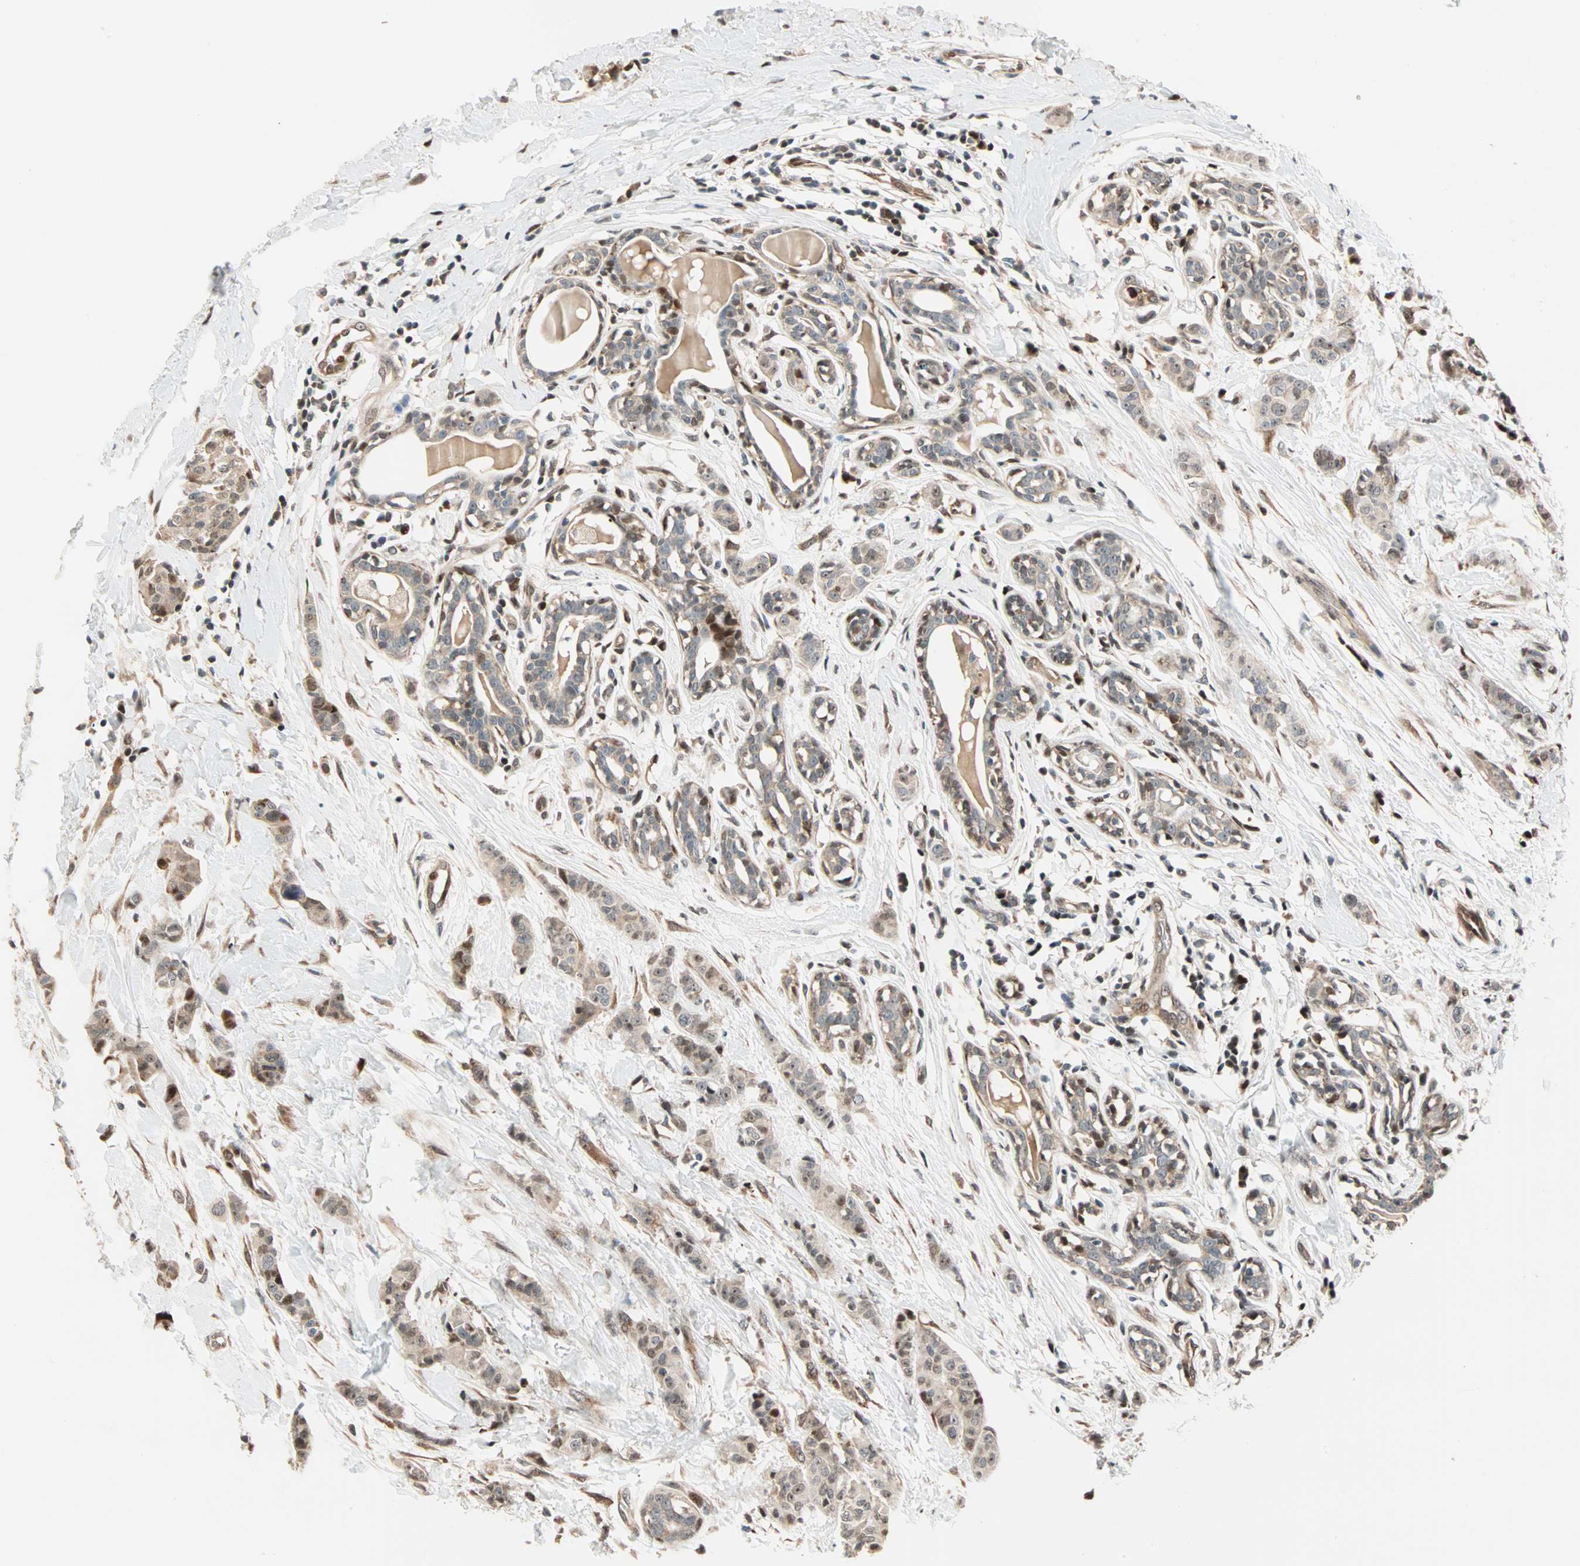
{"staining": {"intensity": "moderate", "quantity": ">75%", "location": "cytoplasmic/membranous,nuclear"}, "tissue": "breast cancer", "cell_type": "Tumor cells", "image_type": "cancer", "snomed": [{"axis": "morphology", "description": "Normal tissue, NOS"}, {"axis": "morphology", "description": "Duct carcinoma"}, {"axis": "topography", "description": "Breast"}], "caption": "The image demonstrates immunohistochemical staining of invasive ductal carcinoma (breast). There is moderate cytoplasmic/membranous and nuclear staining is appreciated in about >75% of tumor cells. (DAB = brown stain, brightfield microscopy at high magnification).", "gene": "HECW1", "patient": {"sex": "female", "age": 40}}